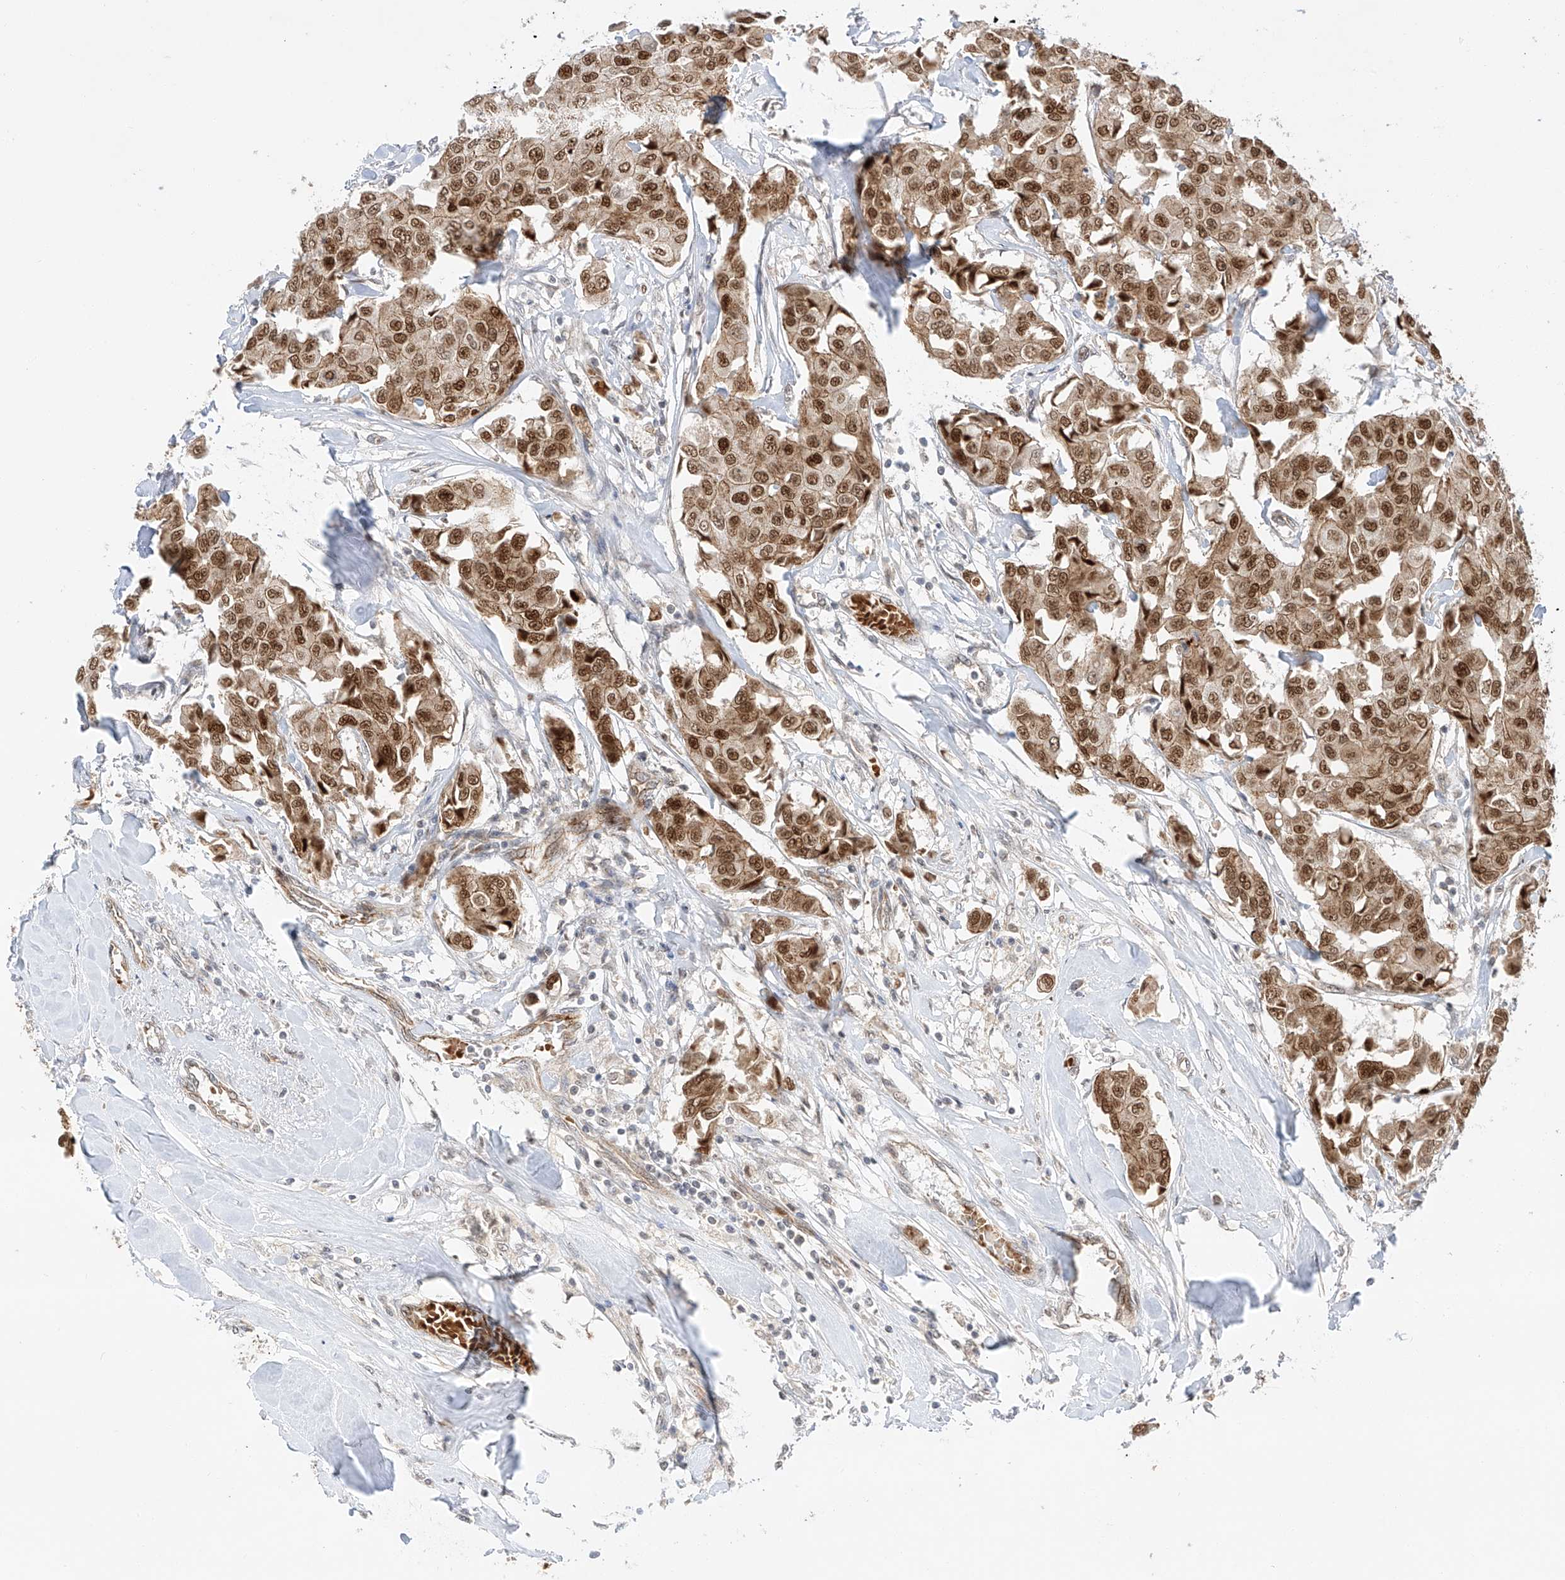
{"staining": {"intensity": "moderate", "quantity": ">75%", "location": "nuclear"}, "tissue": "breast cancer", "cell_type": "Tumor cells", "image_type": "cancer", "snomed": [{"axis": "morphology", "description": "Duct carcinoma"}, {"axis": "topography", "description": "Breast"}], "caption": "Immunohistochemistry (IHC) photomicrograph of intraductal carcinoma (breast) stained for a protein (brown), which displays medium levels of moderate nuclear positivity in about >75% of tumor cells.", "gene": "POGK", "patient": {"sex": "female", "age": 80}}